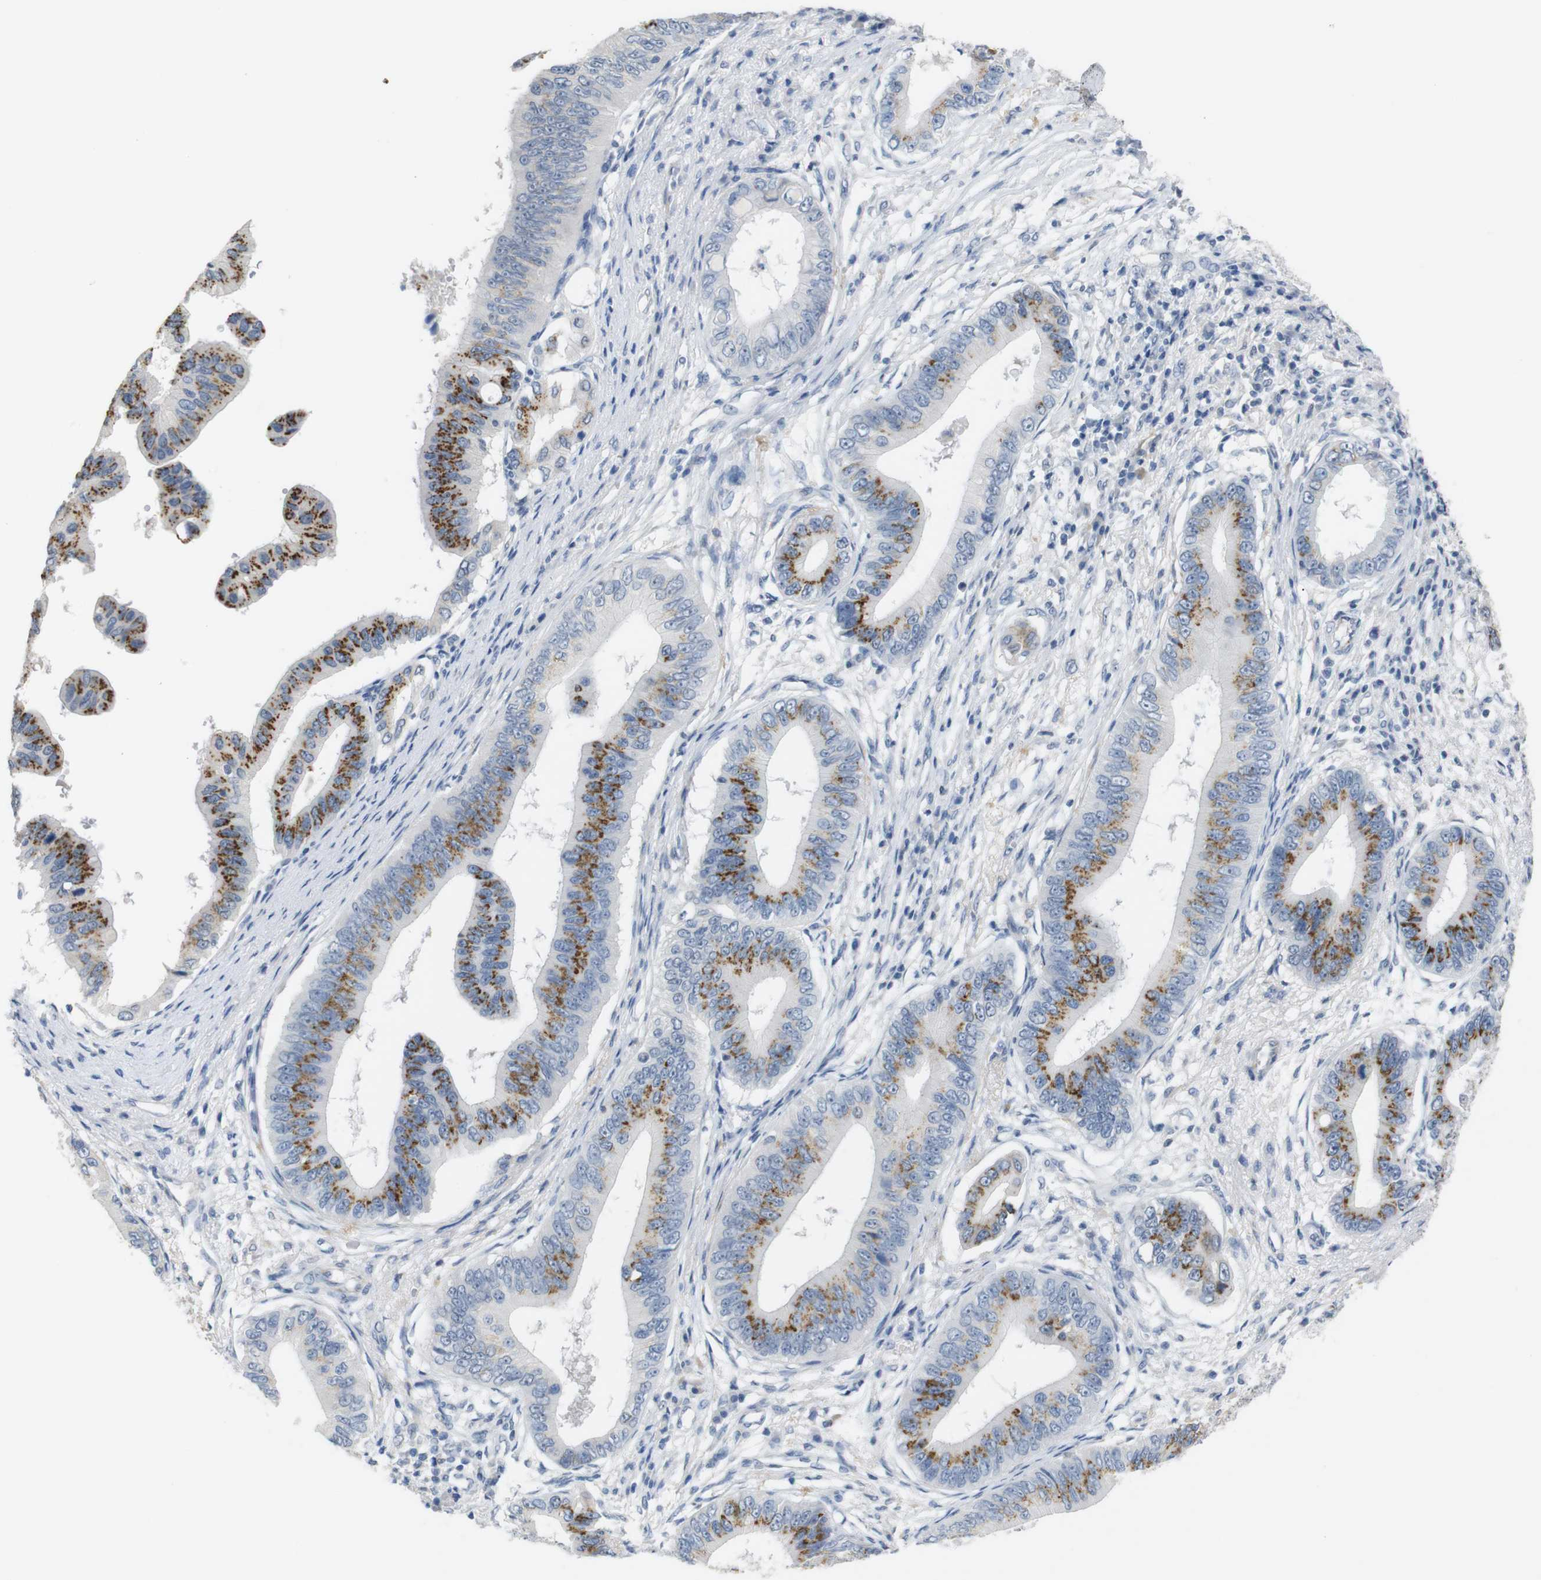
{"staining": {"intensity": "strong", "quantity": "25%-75%", "location": "cytoplasmic/membranous"}, "tissue": "pancreatic cancer", "cell_type": "Tumor cells", "image_type": "cancer", "snomed": [{"axis": "morphology", "description": "Adenocarcinoma, NOS"}, {"axis": "topography", "description": "Pancreas"}], "caption": "DAB immunohistochemical staining of adenocarcinoma (pancreatic) demonstrates strong cytoplasmic/membranous protein staining in about 25%-75% of tumor cells.", "gene": "CHRM5", "patient": {"sex": "male", "age": 77}}